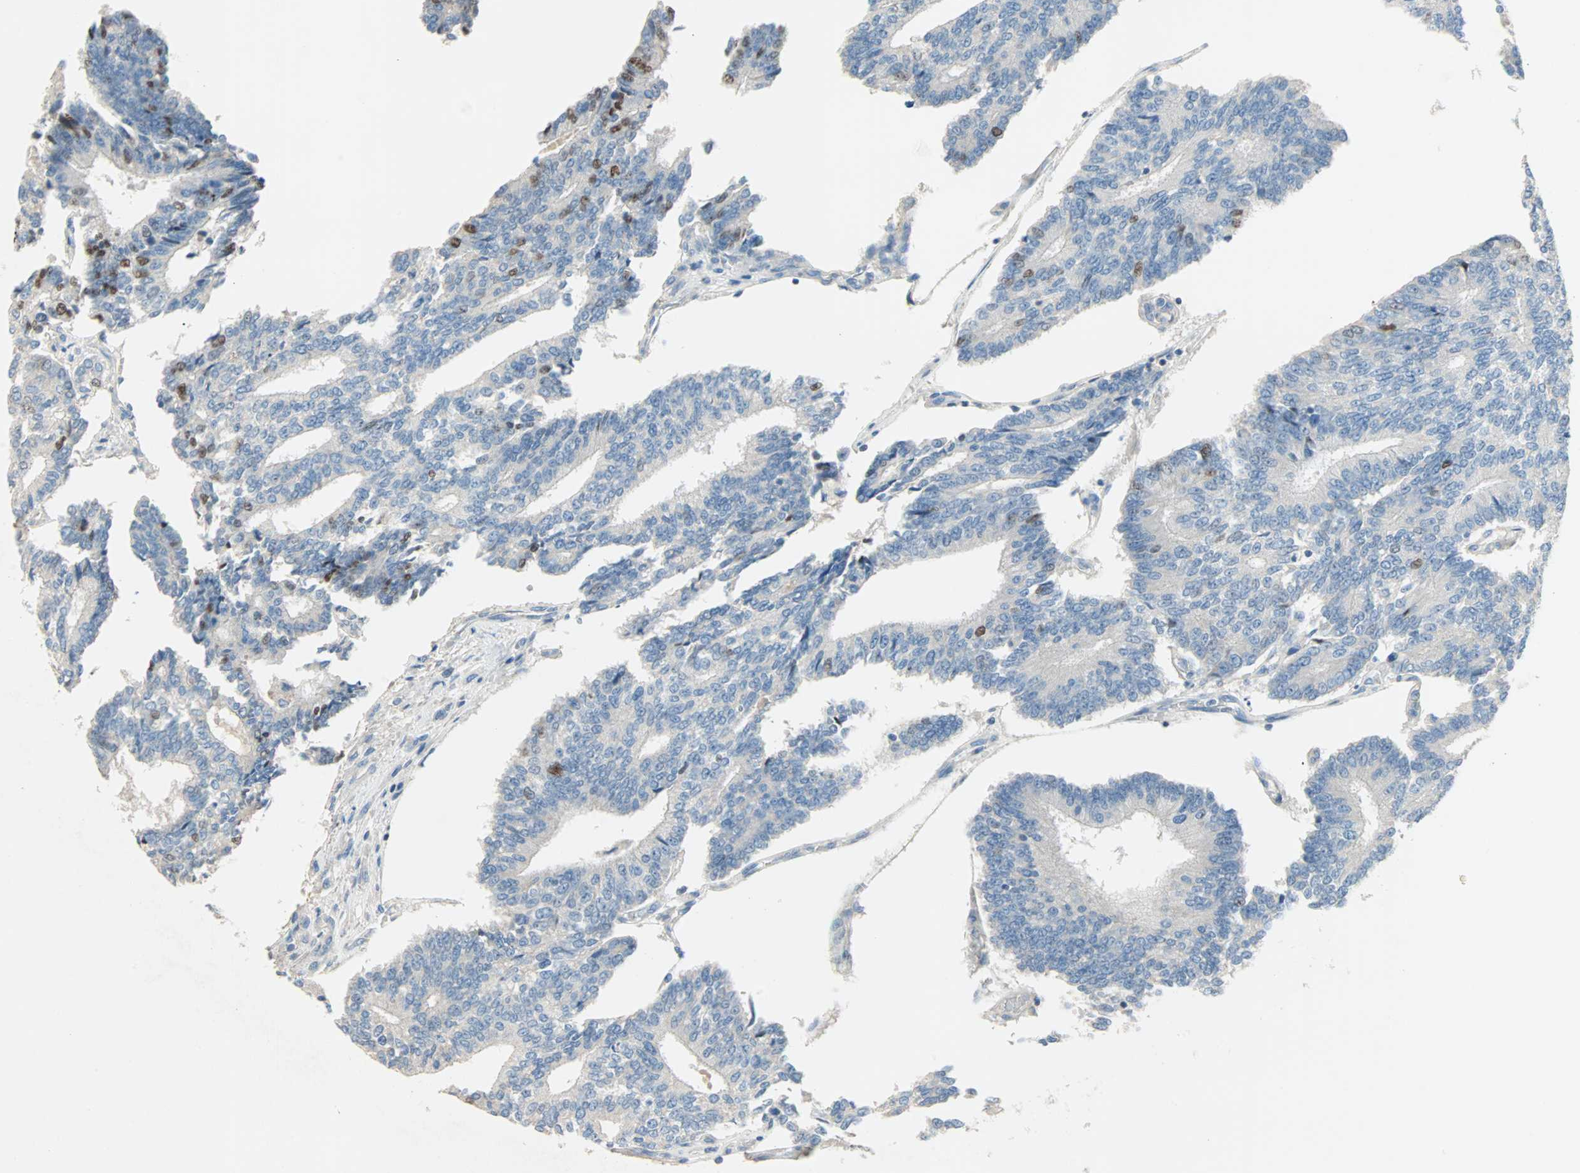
{"staining": {"intensity": "moderate", "quantity": "<25%", "location": "nuclear"}, "tissue": "prostate cancer", "cell_type": "Tumor cells", "image_type": "cancer", "snomed": [{"axis": "morphology", "description": "Adenocarcinoma, High grade"}, {"axis": "topography", "description": "Prostate"}], "caption": "Prostate cancer (high-grade adenocarcinoma) tissue displays moderate nuclear staining in about <25% of tumor cells, visualized by immunohistochemistry.", "gene": "ACVRL1", "patient": {"sex": "male", "age": 55}}